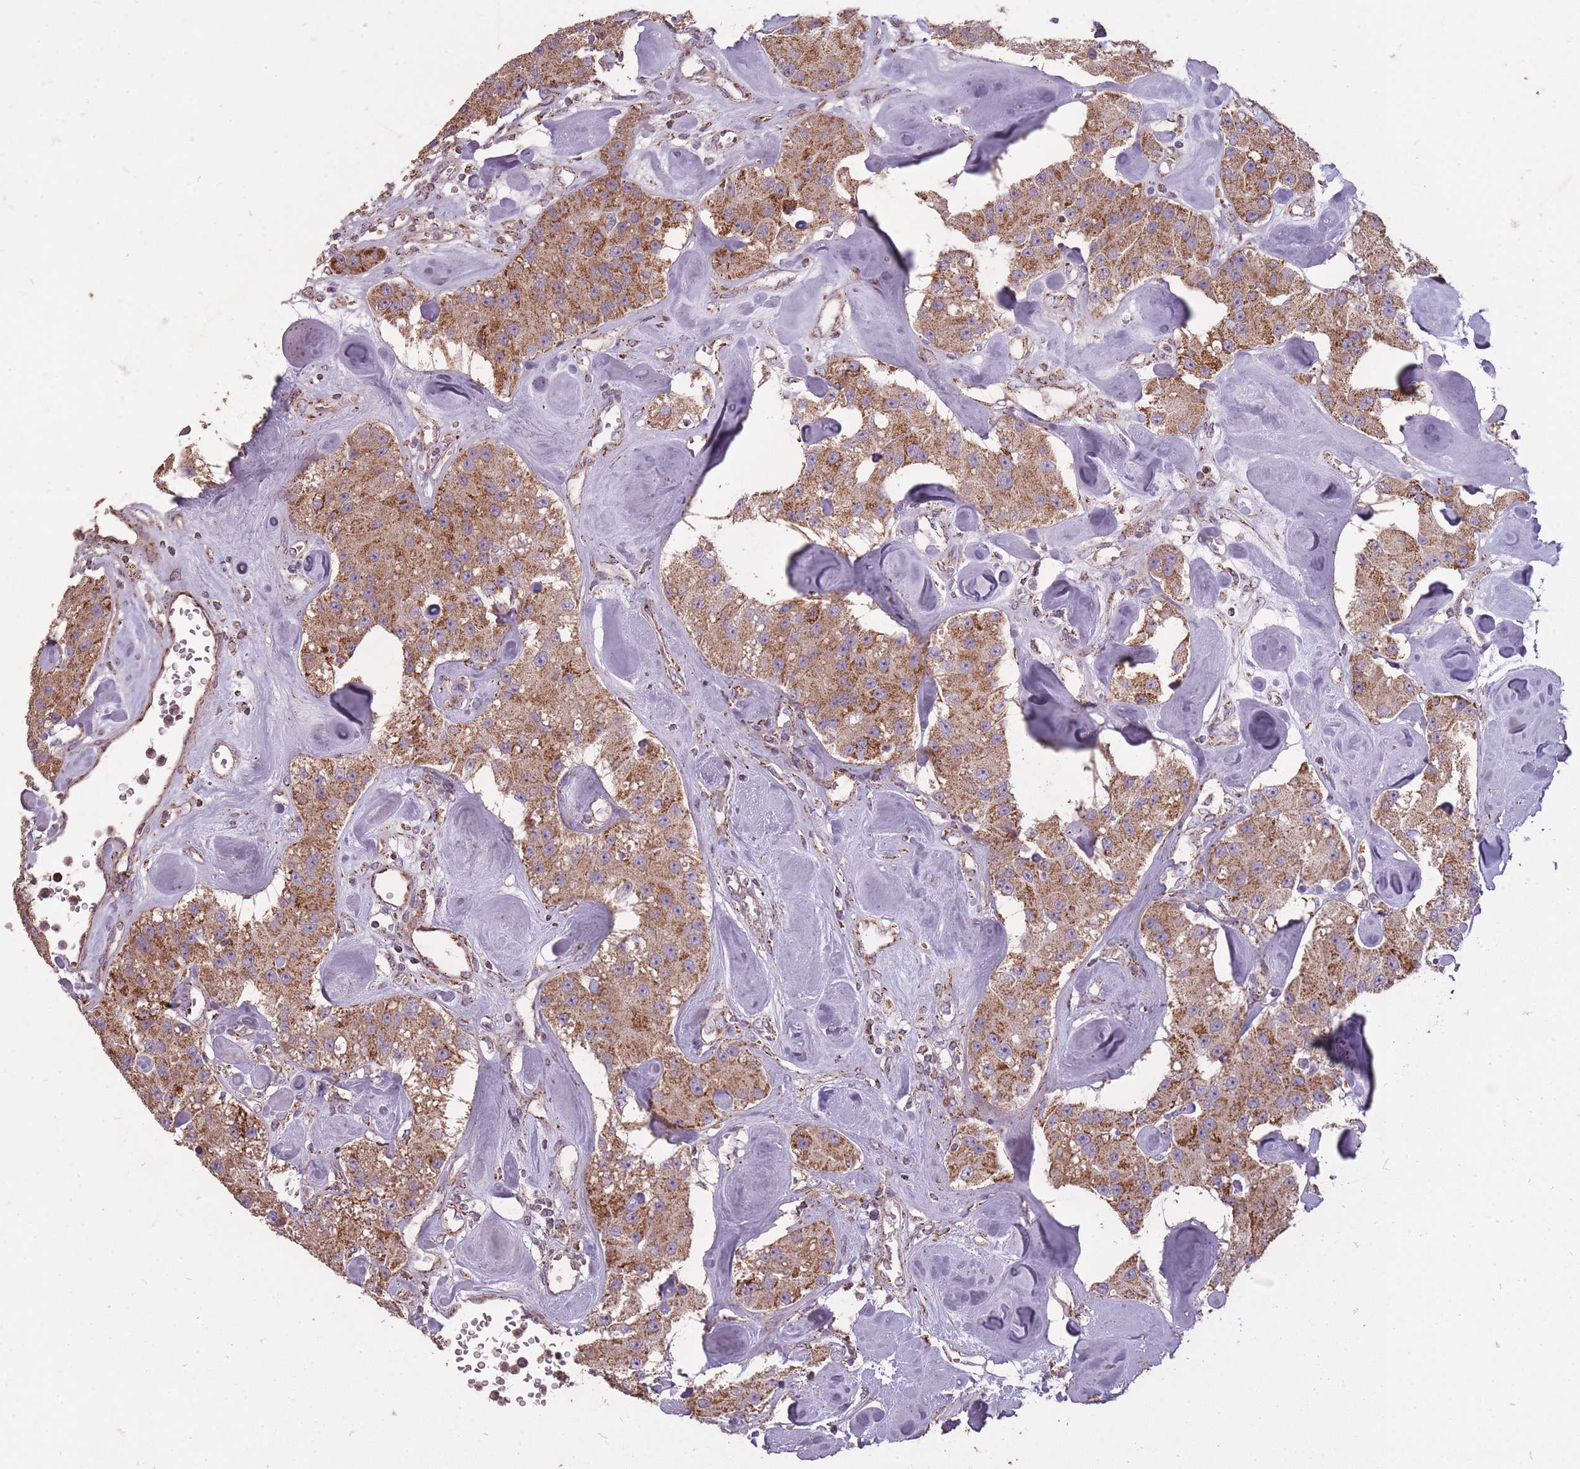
{"staining": {"intensity": "strong", "quantity": ">75%", "location": "cytoplasmic/membranous"}, "tissue": "carcinoid", "cell_type": "Tumor cells", "image_type": "cancer", "snomed": [{"axis": "morphology", "description": "Carcinoid, malignant, NOS"}, {"axis": "topography", "description": "Pancreas"}], "caption": "A micrograph of human carcinoid stained for a protein reveals strong cytoplasmic/membranous brown staining in tumor cells.", "gene": "CNOT8", "patient": {"sex": "male", "age": 41}}